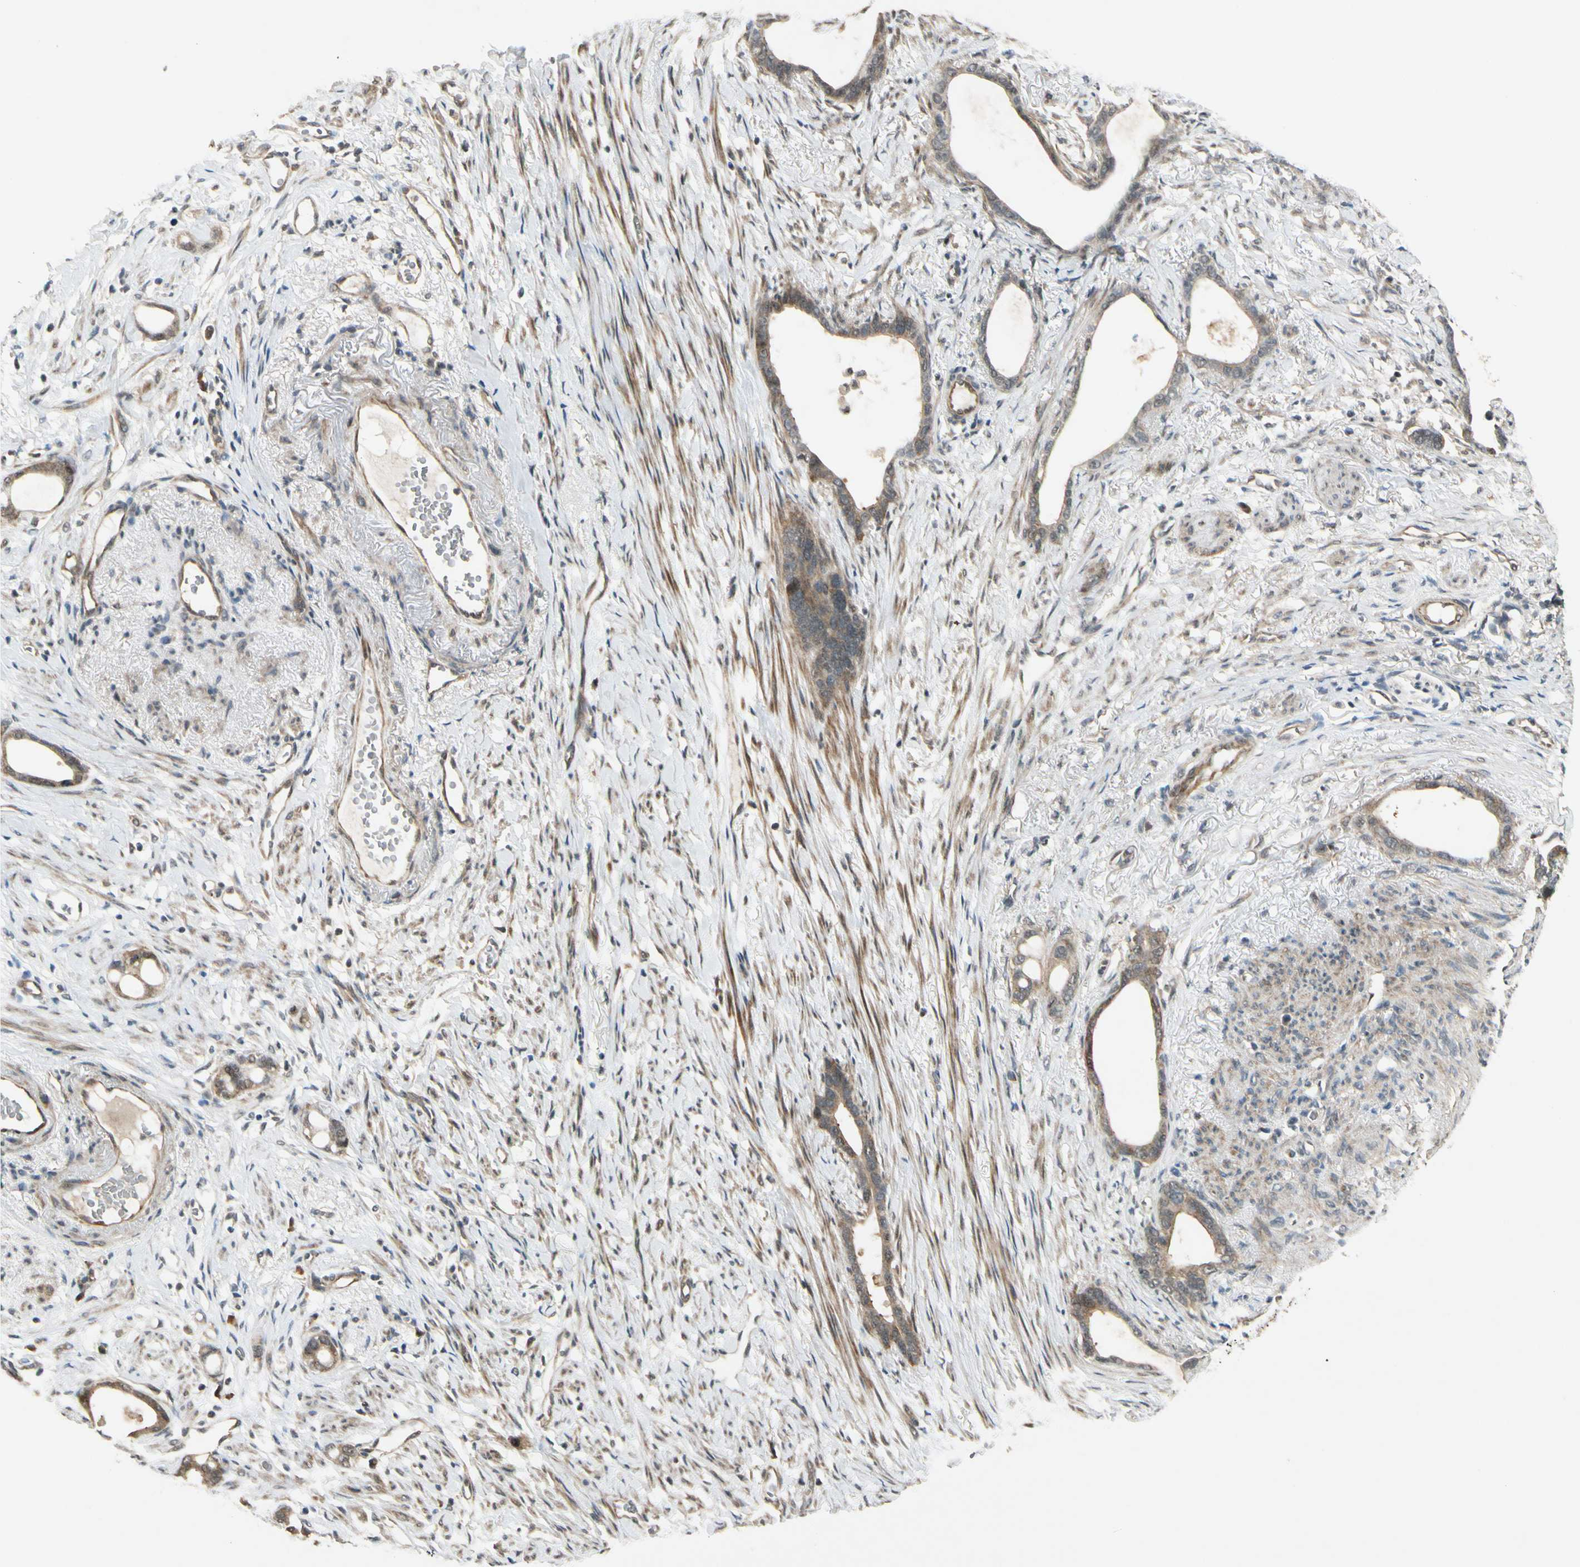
{"staining": {"intensity": "moderate", "quantity": ">75%", "location": "cytoplasmic/membranous"}, "tissue": "stomach cancer", "cell_type": "Tumor cells", "image_type": "cancer", "snomed": [{"axis": "morphology", "description": "Adenocarcinoma, NOS"}, {"axis": "topography", "description": "Stomach"}], "caption": "A high-resolution image shows IHC staining of adenocarcinoma (stomach), which shows moderate cytoplasmic/membranous expression in approximately >75% of tumor cells.", "gene": "MCPH1", "patient": {"sex": "female", "age": 75}}